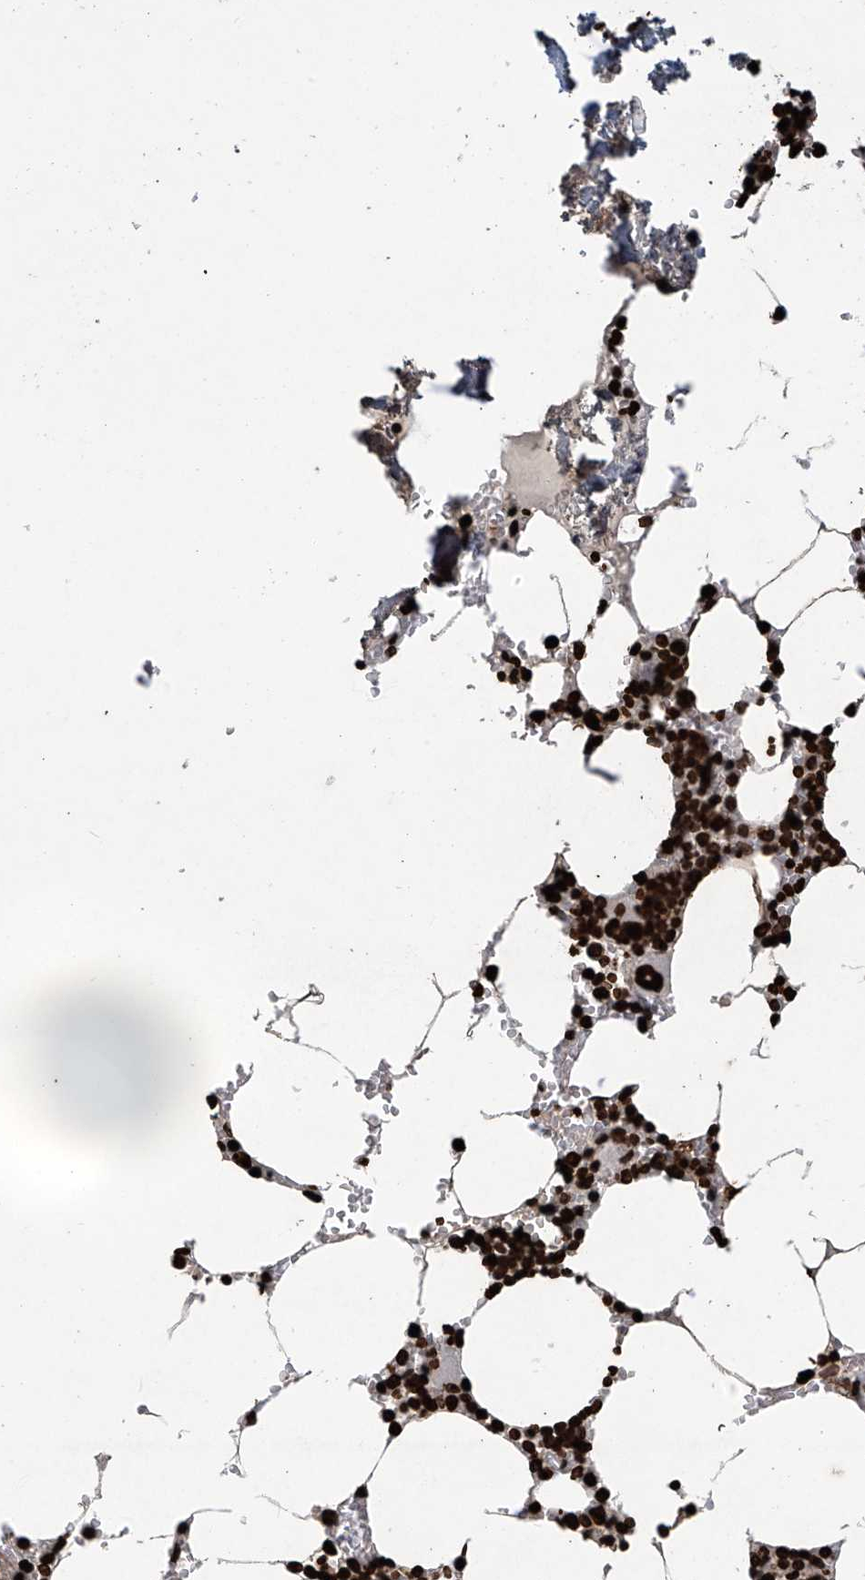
{"staining": {"intensity": "strong", "quantity": ">75%", "location": "nuclear"}, "tissue": "bone marrow", "cell_type": "Hematopoietic cells", "image_type": "normal", "snomed": [{"axis": "morphology", "description": "Normal tissue, NOS"}, {"axis": "topography", "description": "Bone marrow"}], "caption": "Immunohistochemical staining of unremarkable bone marrow demonstrates >75% levels of strong nuclear protein positivity in about >75% of hematopoietic cells.", "gene": "H3", "patient": {"sex": "male", "age": 70}}